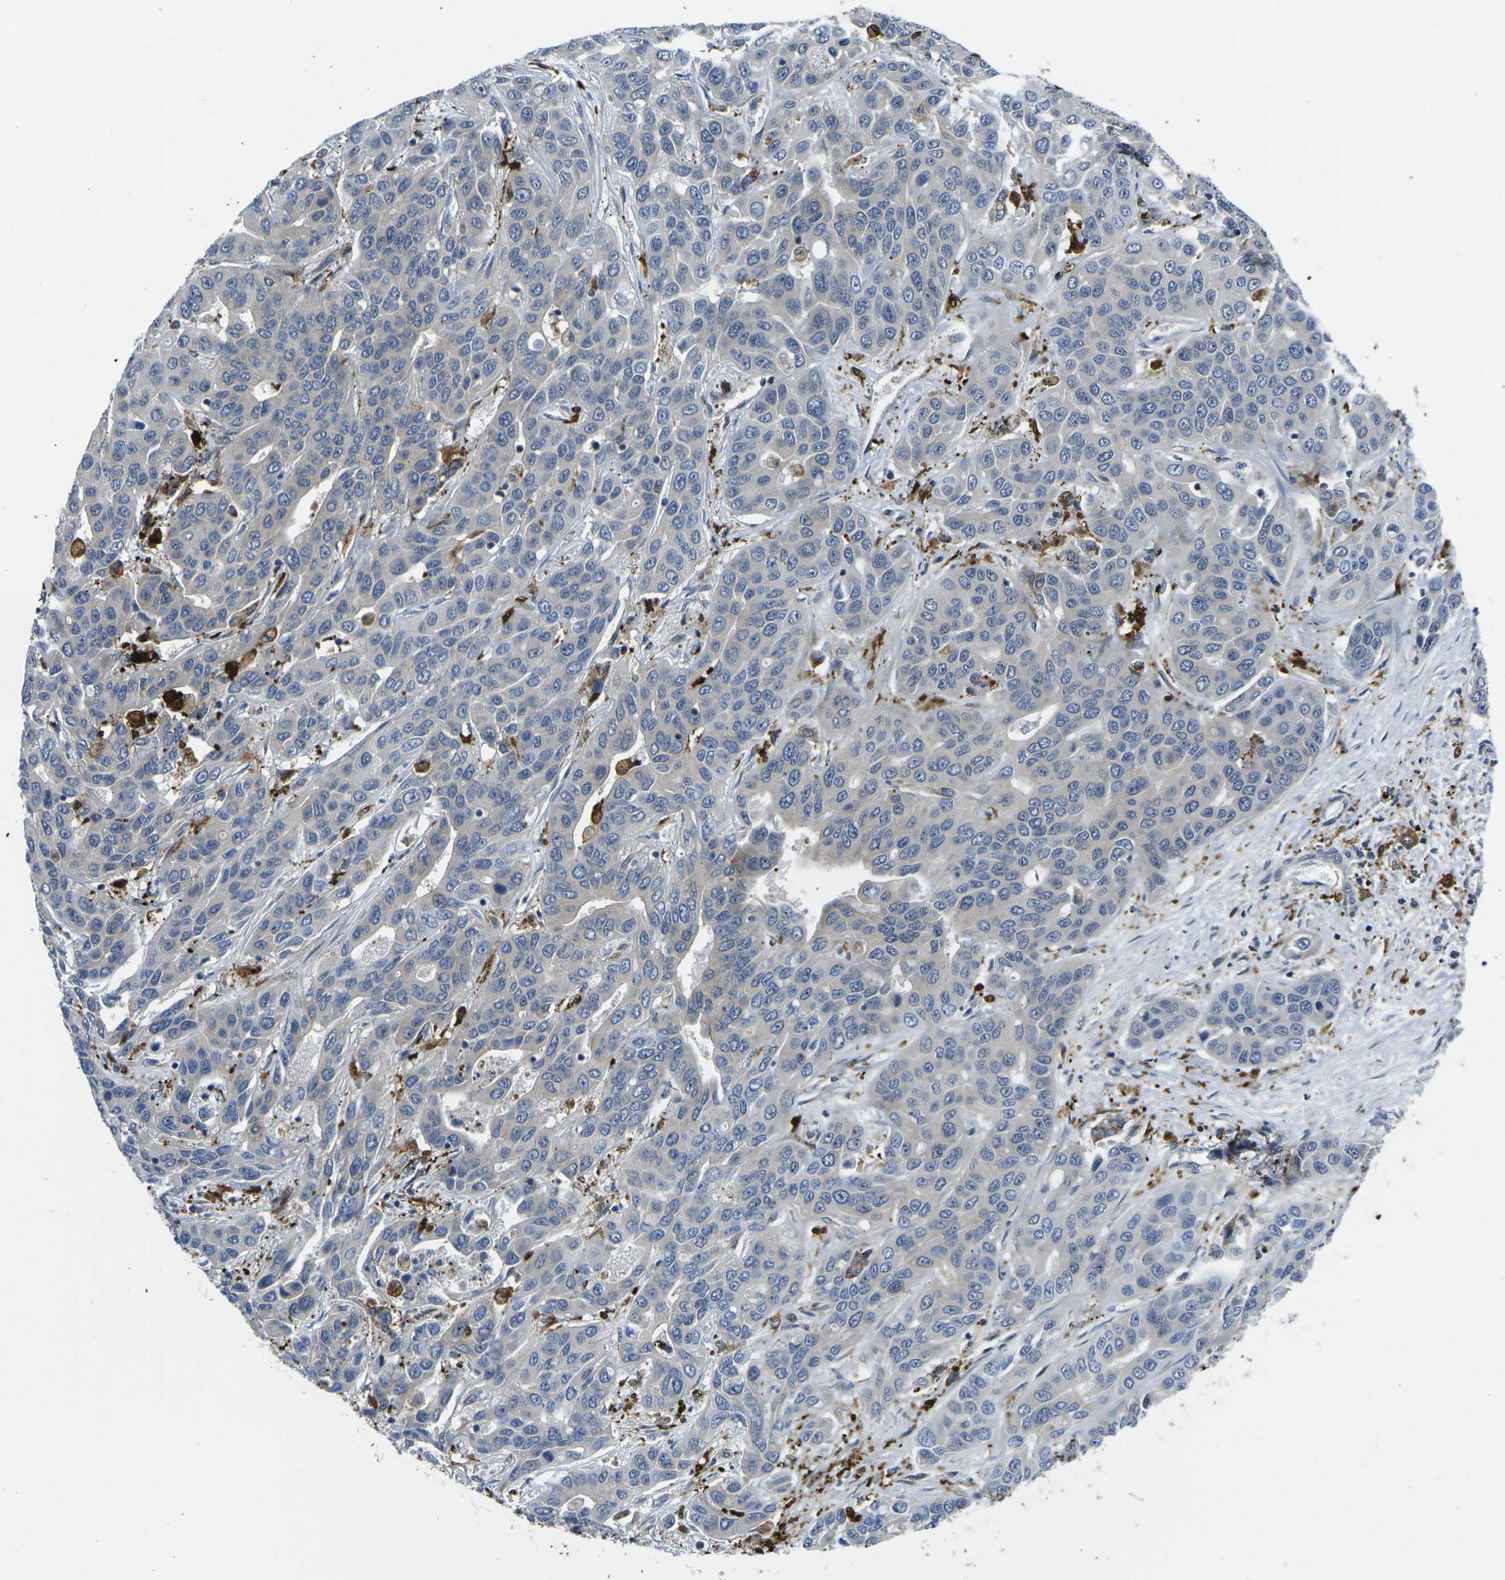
{"staining": {"intensity": "negative", "quantity": "none", "location": "none"}, "tissue": "liver cancer", "cell_type": "Tumor cells", "image_type": "cancer", "snomed": [{"axis": "morphology", "description": "Cholangiocarcinoma"}, {"axis": "topography", "description": "Liver"}], "caption": "DAB immunohistochemical staining of human liver cancer (cholangiocarcinoma) exhibits no significant positivity in tumor cells.", "gene": "ROBO2", "patient": {"sex": "female", "age": 52}}